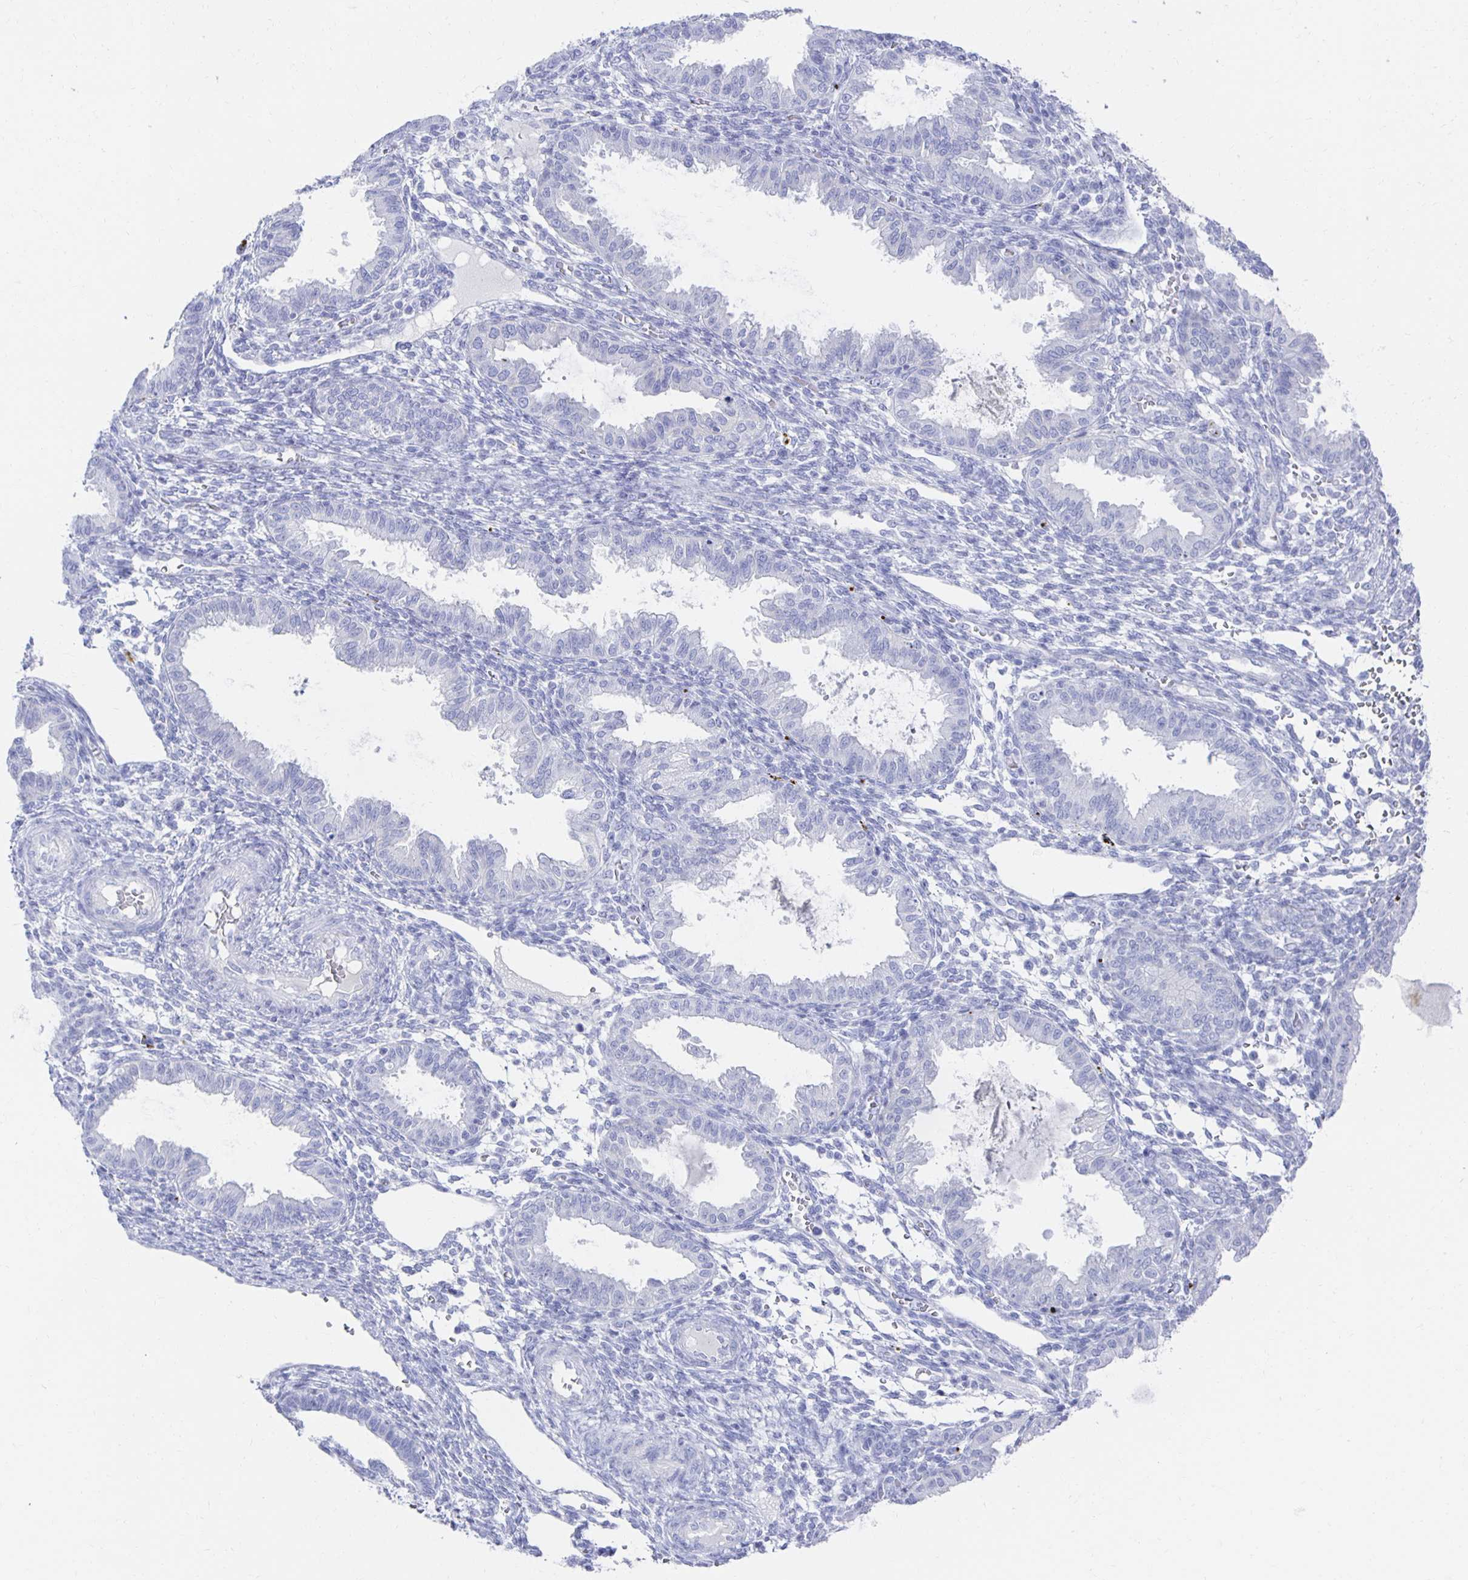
{"staining": {"intensity": "negative", "quantity": "none", "location": "none"}, "tissue": "endometrium", "cell_type": "Cells in endometrial stroma", "image_type": "normal", "snomed": [{"axis": "morphology", "description": "Normal tissue, NOS"}, {"axis": "topography", "description": "Endometrium"}], "caption": "This is an immunohistochemistry micrograph of normal human endometrium. There is no expression in cells in endometrial stroma.", "gene": "PRDM7", "patient": {"sex": "female", "age": 33}}